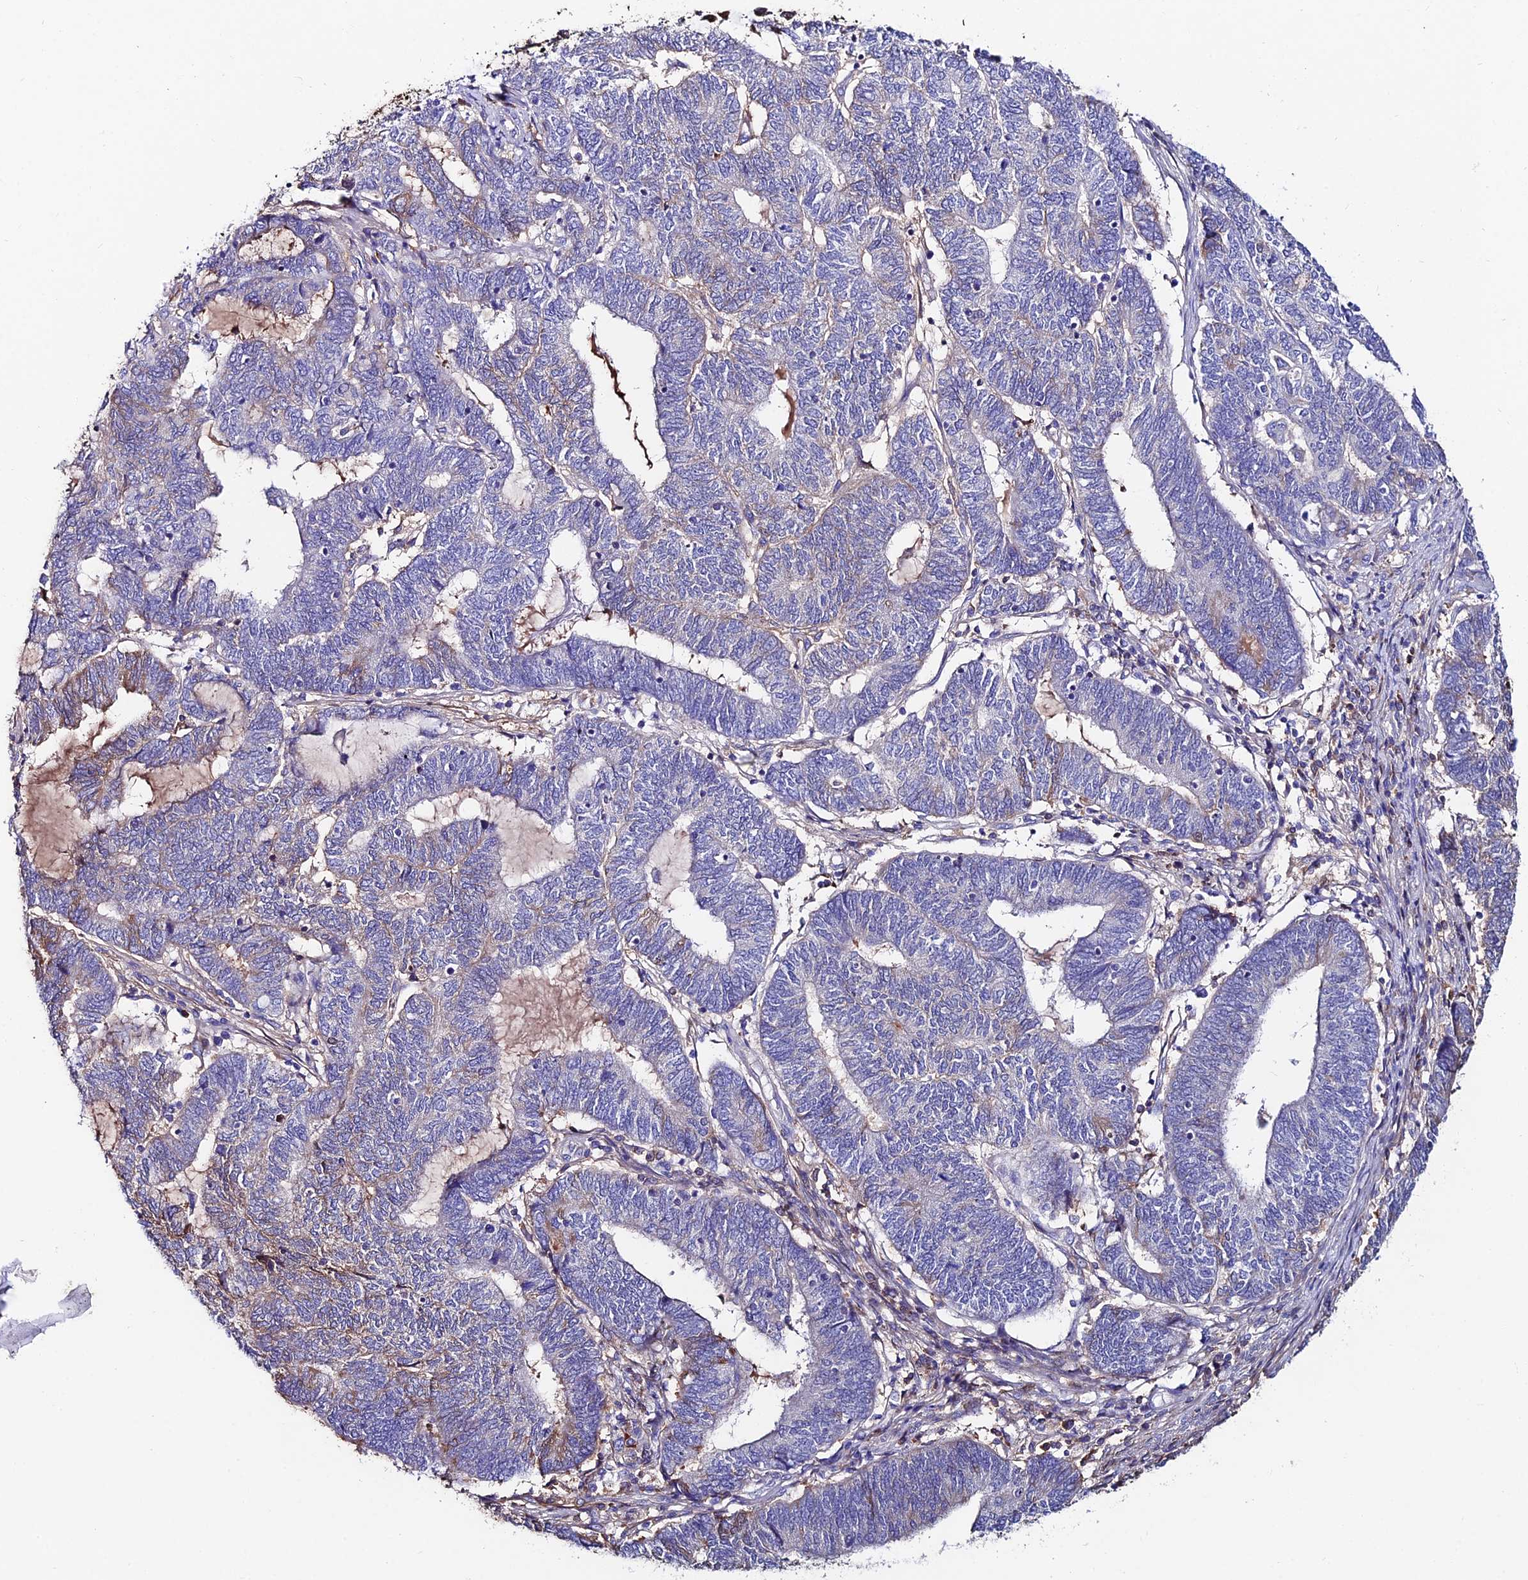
{"staining": {"intensity": "weak", "quantity": "<25%", "location": "cytoplasmic/membranous"}, "tissue": "endometrial cancer", "cell_type": "Tumor cells", "image_type": "cancer", "snomed": [{"axis": "morphology", "description": "Adenocarcinoma, NOS"}, {"axis": "topography", "description": "Uterus"}, {"axis": "topography", "description": "Endometrium"}], "caption": "There is no significant positivity in tumor cells of endometrial adenocarcinoma.", "gene": "SLC25A16", "patient": {"sex": "female", "age": 70}}